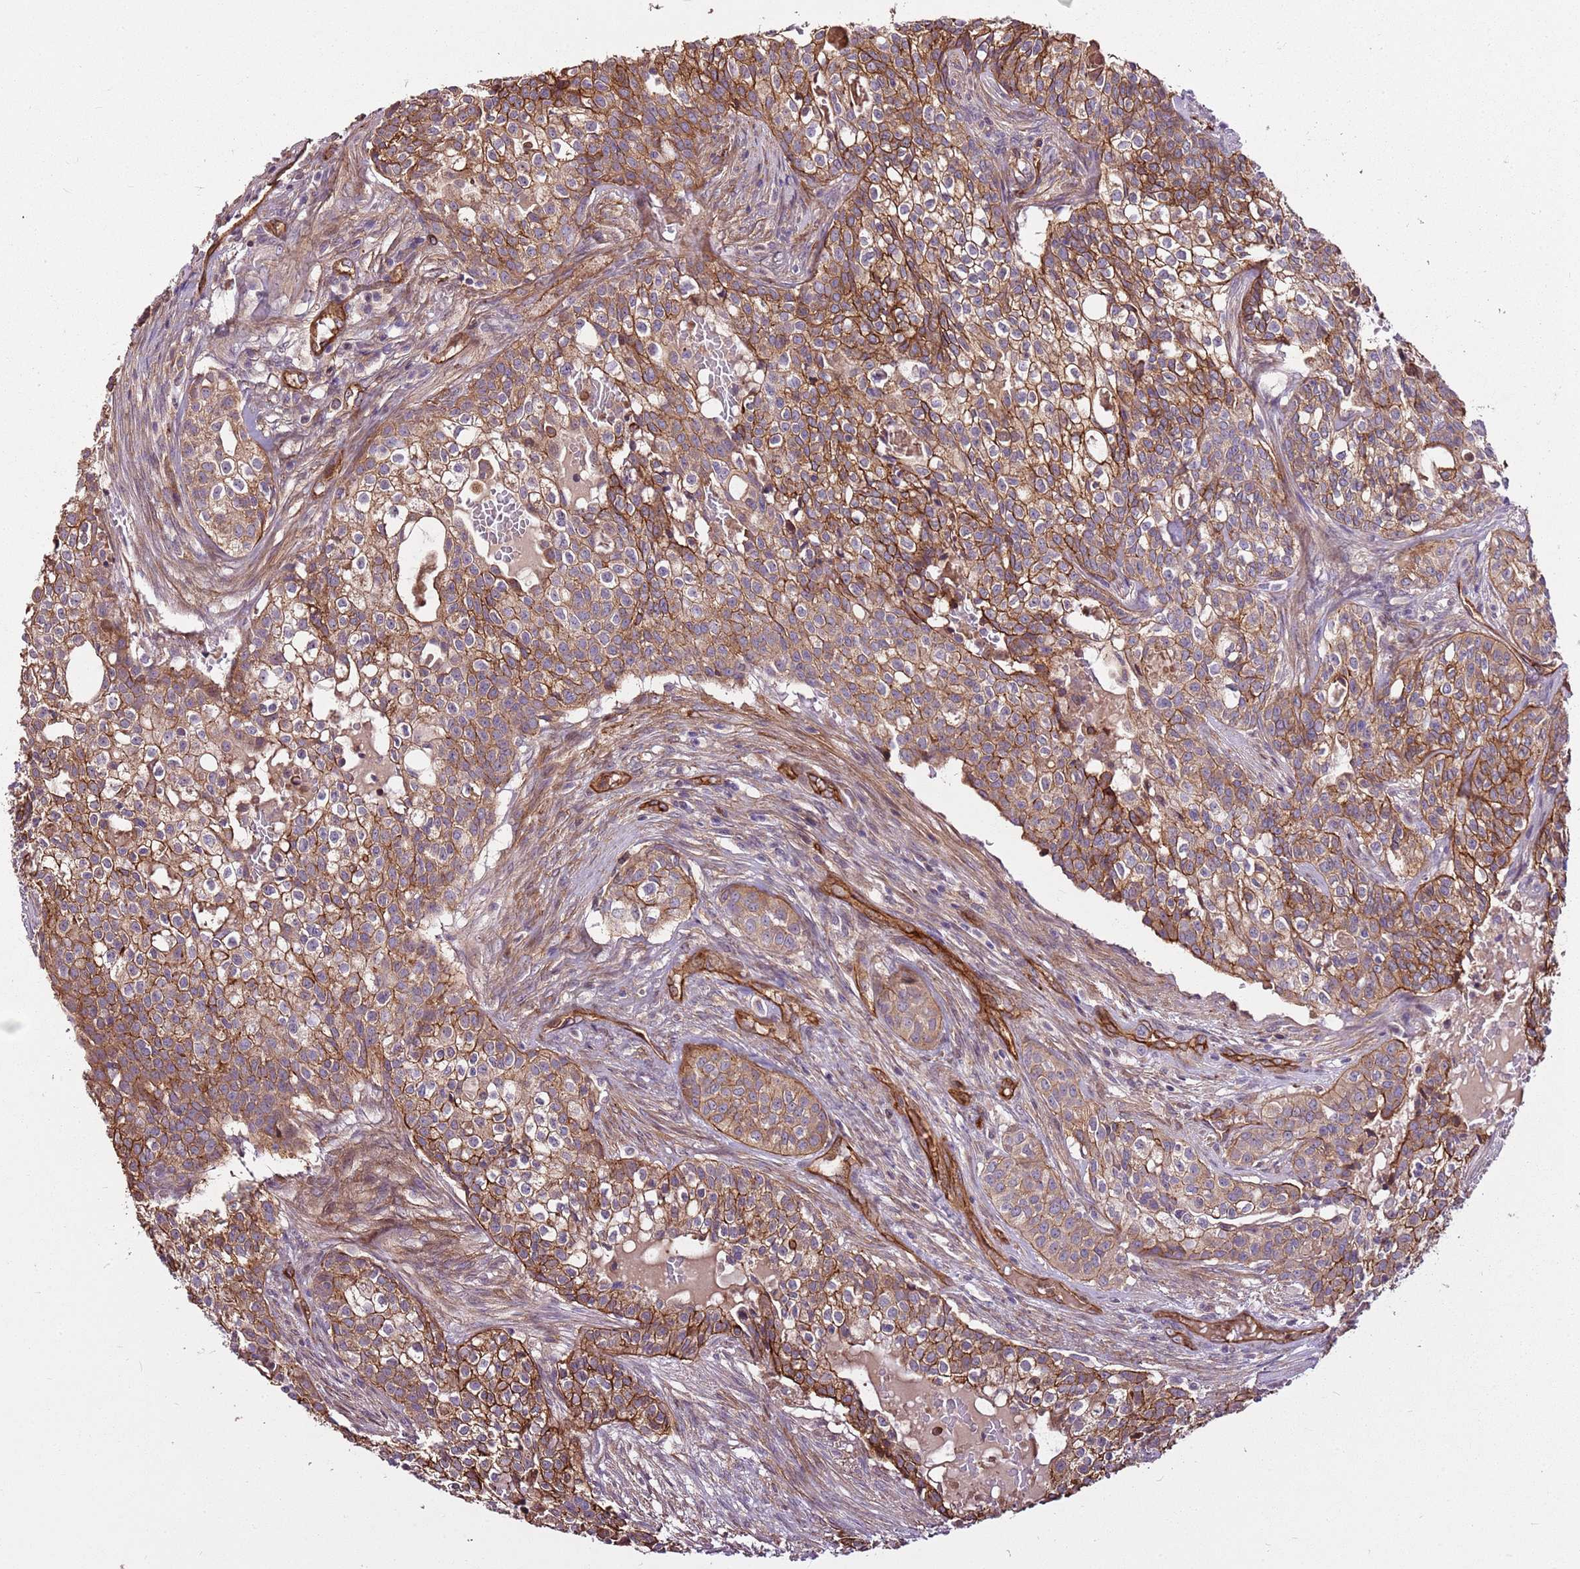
{"staining": {"intensity": "moderate", "quantity": ">75%", "location": "cytoplasmic/membranous"}, "tissue": "head and neck cancer", "cell_type": "Tumor cells", "image_type": "cancer", "snomed": [{"axis": "morphology", "description": "Adenocarcinoma, NOS"}, {"axis": "topography", "description": "Head-Neck"}], "caption": "Immunohistochemistry of human adenocarcinoma (head and neck) demonstrates medium levels of moderate cytoplasmic/membranous positivity in approximately >75% of tumor cells.", "gene": "ZNF827", "patient": {"sex": "male", "age": 81}}